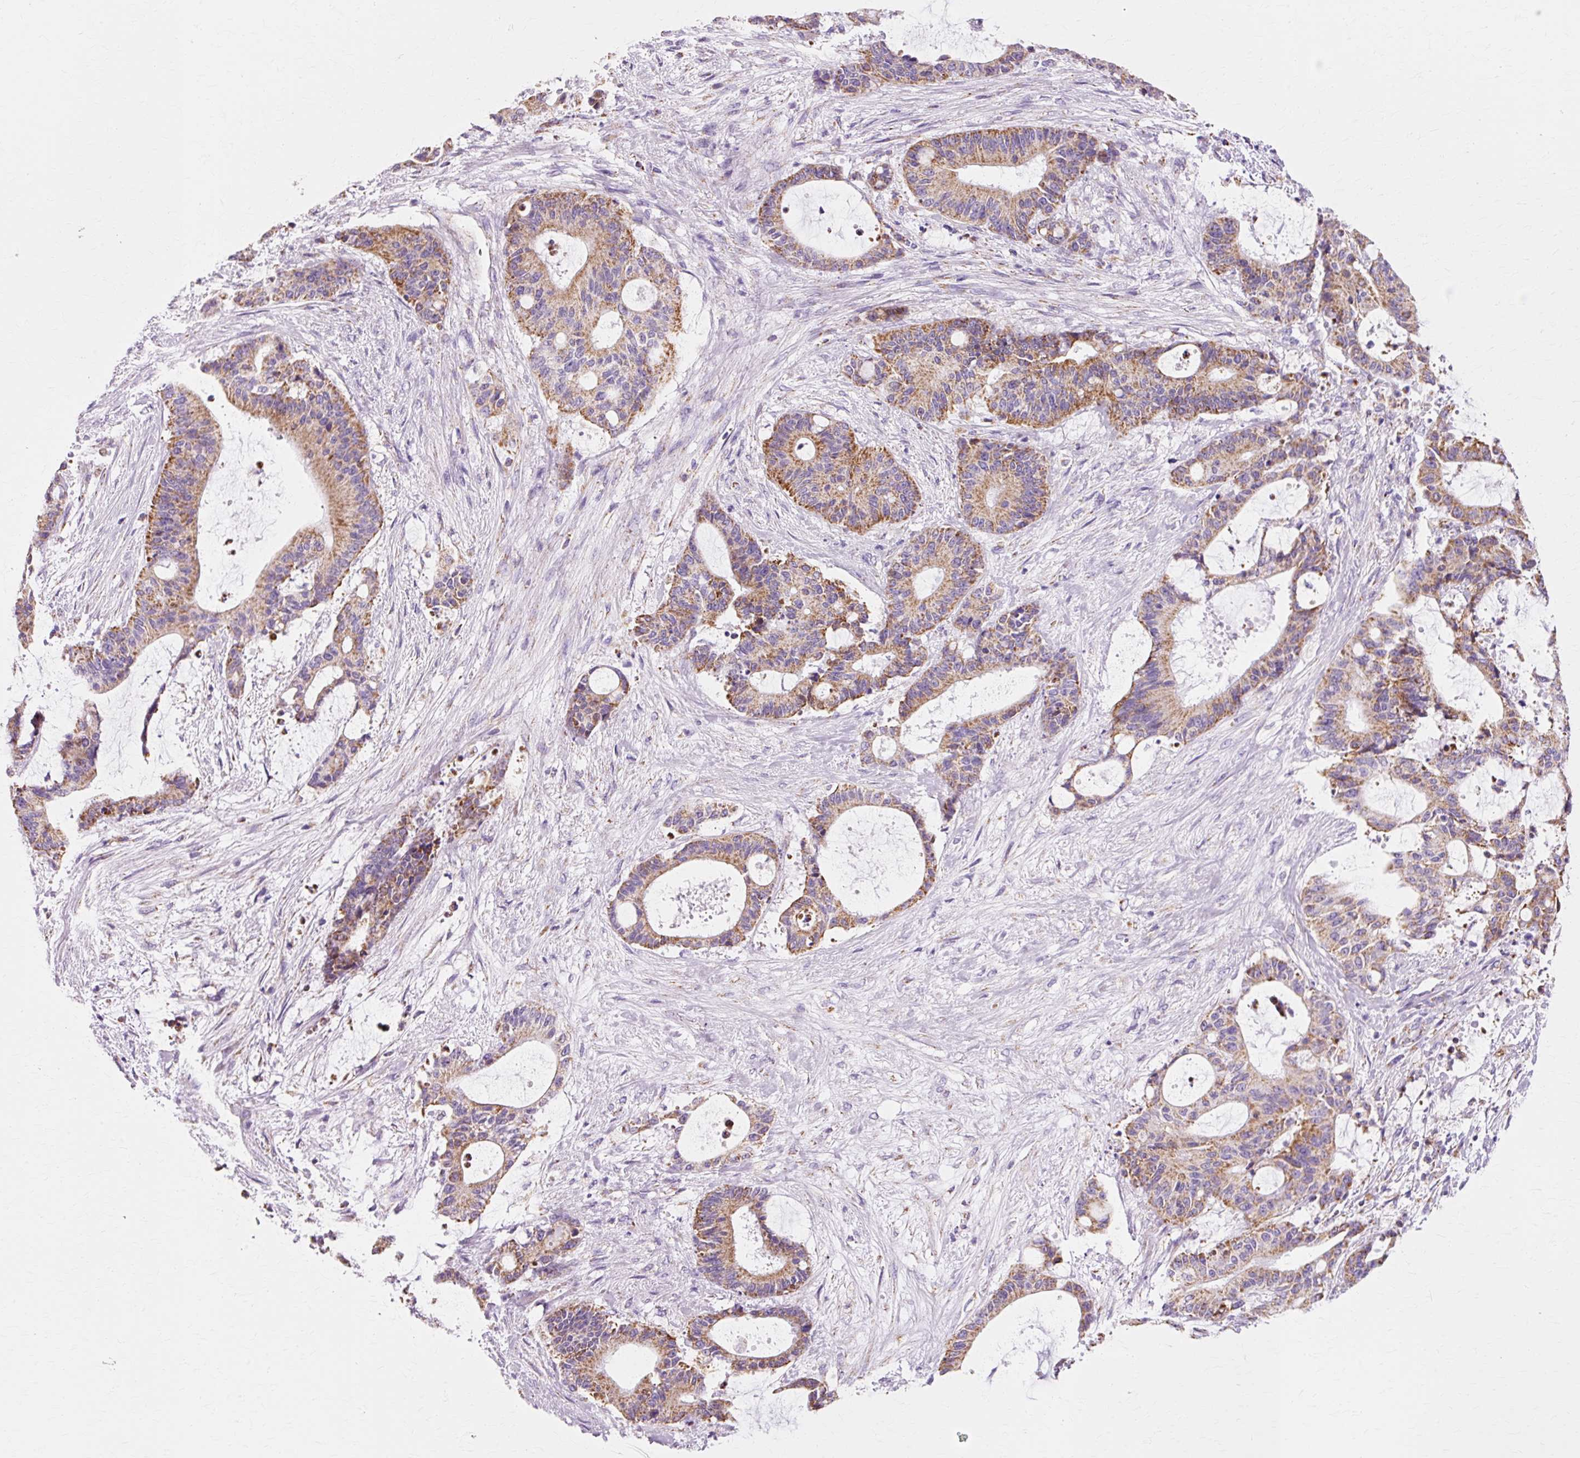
{"staining": {"intensity": "moderate", "quantity": ">75%", "location": "cytoplasmic/membranous"}, "tissue": "liver cancer", "cell_type": "Tumor cells", "image_type": "cancer", "snomed": [{"axis": "morphology", "description": "Normal tissue, NOS"}, {"axis": "morphology", "description": "Cholangiocarcinoma"}, {"axis": "topography", "description": "Liver"}, {"axis": "topography", "description": "Peripheral nerve tissue"}], "caption": "A histopathology image showing moderate cytoplasmic/membranous expression in about >75% of tumor cells in liver cancer (cholangiocarcinoma), as visualized by brown immunohistochemical staining.", "gene": "ATP5PO", "patient": {"sex": "female", "age": 73}}